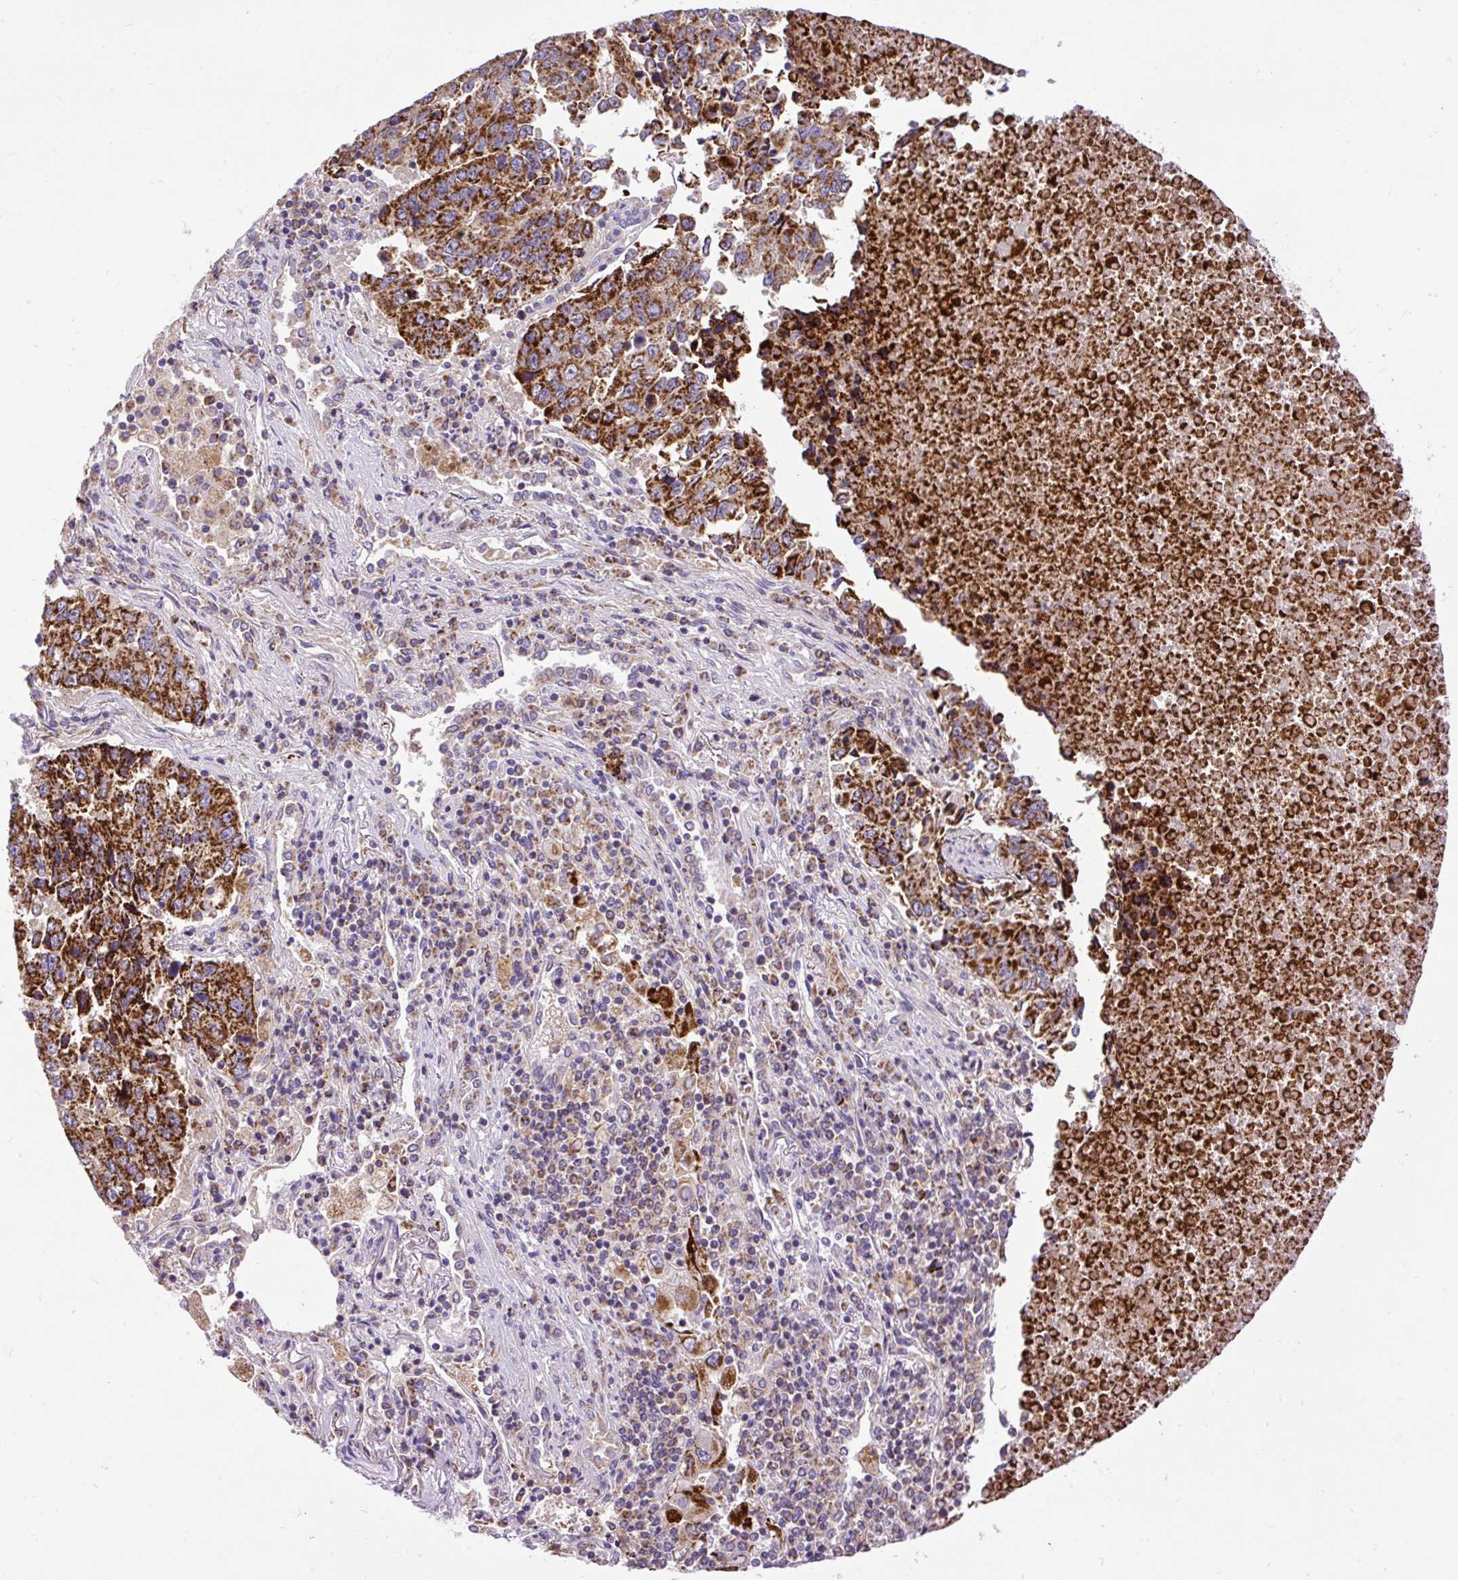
{"staining": {"intensity": "strong", "quantity": ">75%", "location": "cytoplasmic/membranous"}, "tissue": "lung cancer", "cell_type": "Tumor cells", "image_type": "cancer", "snomed": [{"axis": "morphology", "description": "Squamous cell carcinoma, NOS"}, {"axis": "topography", "description": "Lung"}], "caption": "Protein expression by immunohistochemistry displays strong cytoplasmic/membranous staining in approximately >75% of tumor cells in lung cancer (squamous cell carcinoma).", "gene": "TOMM40", "patient": {"sex": "female", "age": 66}}